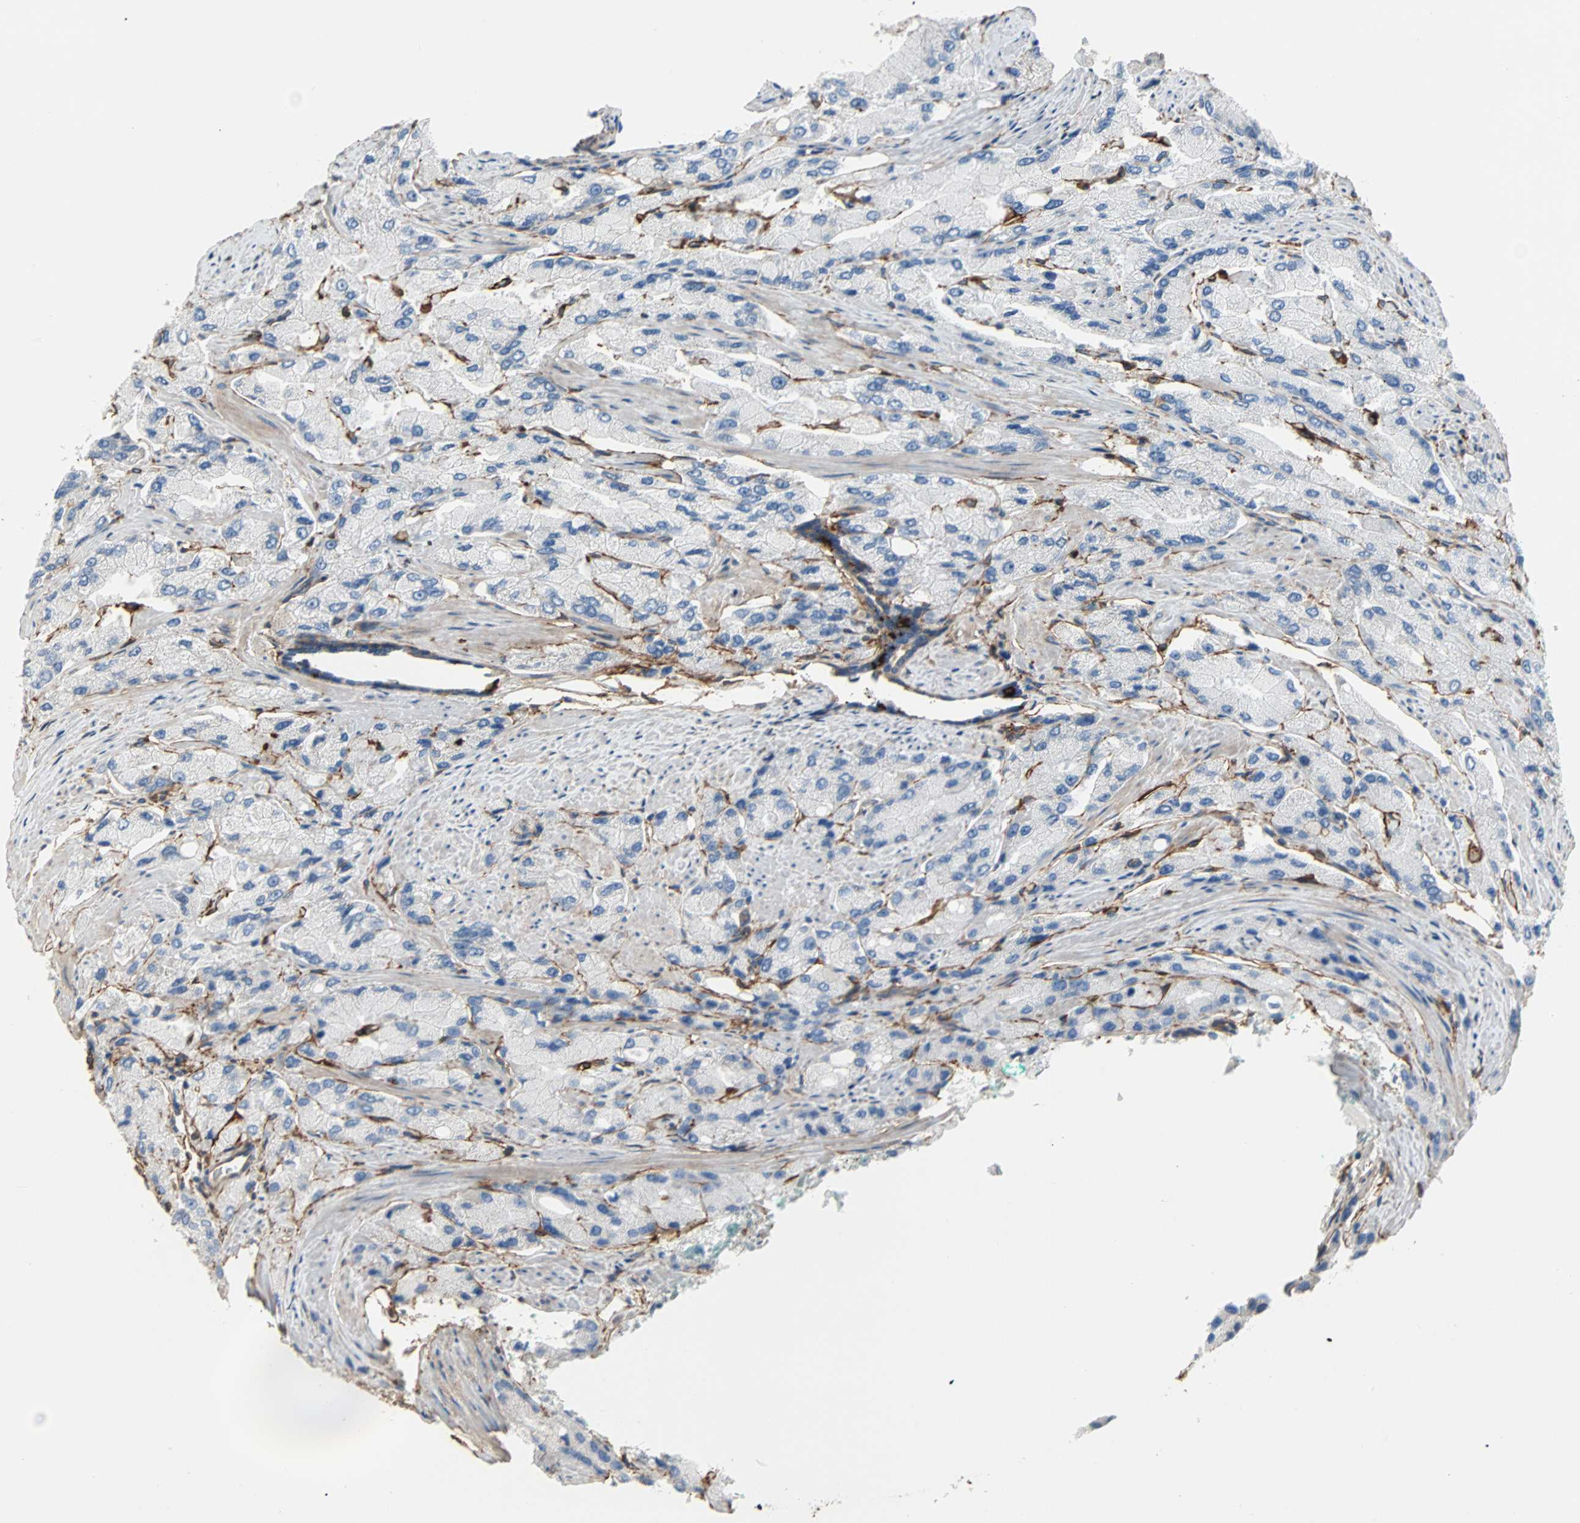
{"staining": {"intensity": "negative", "quantity": "none", "location": "none"}, "tissue": "prostate cancer", "cell_type": "Tumor cells", "image_type": "cancer", "snomed": [{"axis": "morphology", "description": "Adenocarcinoma, High grade"}, {"axis": "topography", "description": "Prostate"}], "caption": "This is an immunohistochemistry histopathology image of human prostate cancer. There is no positivity in tumor cells.", "gene": "EPB41L2", "patient": {"sex": "male", "age": 58}}